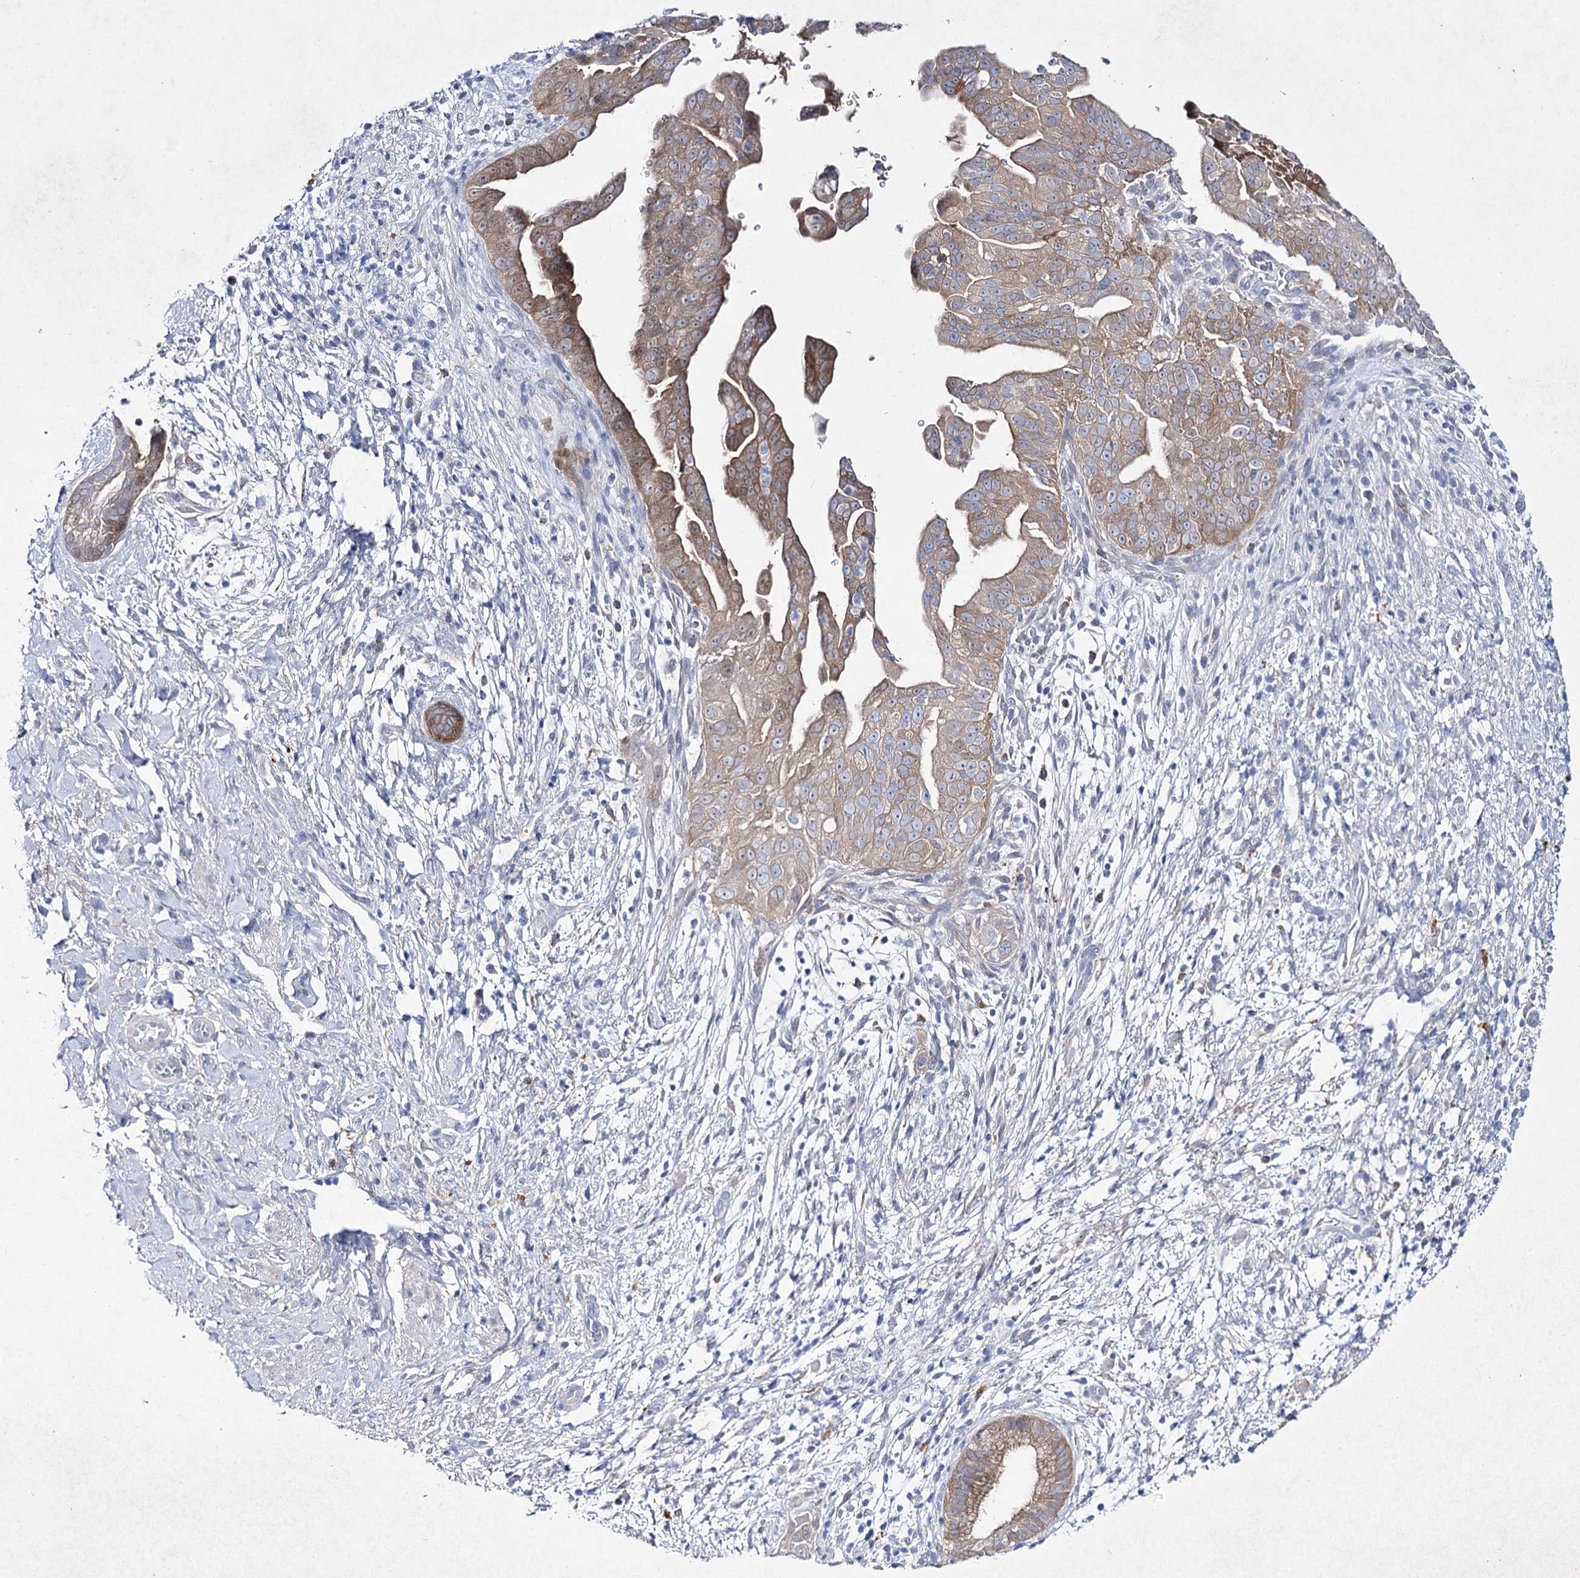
{"staining": {"intensity": "strong", "quantity": "25%-75%", "location": "cytoplasmic/membranous,nuclear"}, "tissue": "pancreatic cancer", "cell_type": "Tumor cells", "image_type": "cancer", "snomed": [{"axis": "morphology", "description": "Adenocarcinoma, NOS"}, {"axis": "topography", "description": "Pancreas"}], "caption": "Immunohistochemistry histopathology image of human adenocarcinoma (pancreatic) stained for a protein (brown), which shows high levels of strong cytoplasmic/membranous and nuclear positivity in about 25%-75% of tumor cells.", "gene": "UGDH", "patient": {"sex": "female", "age": 78}}